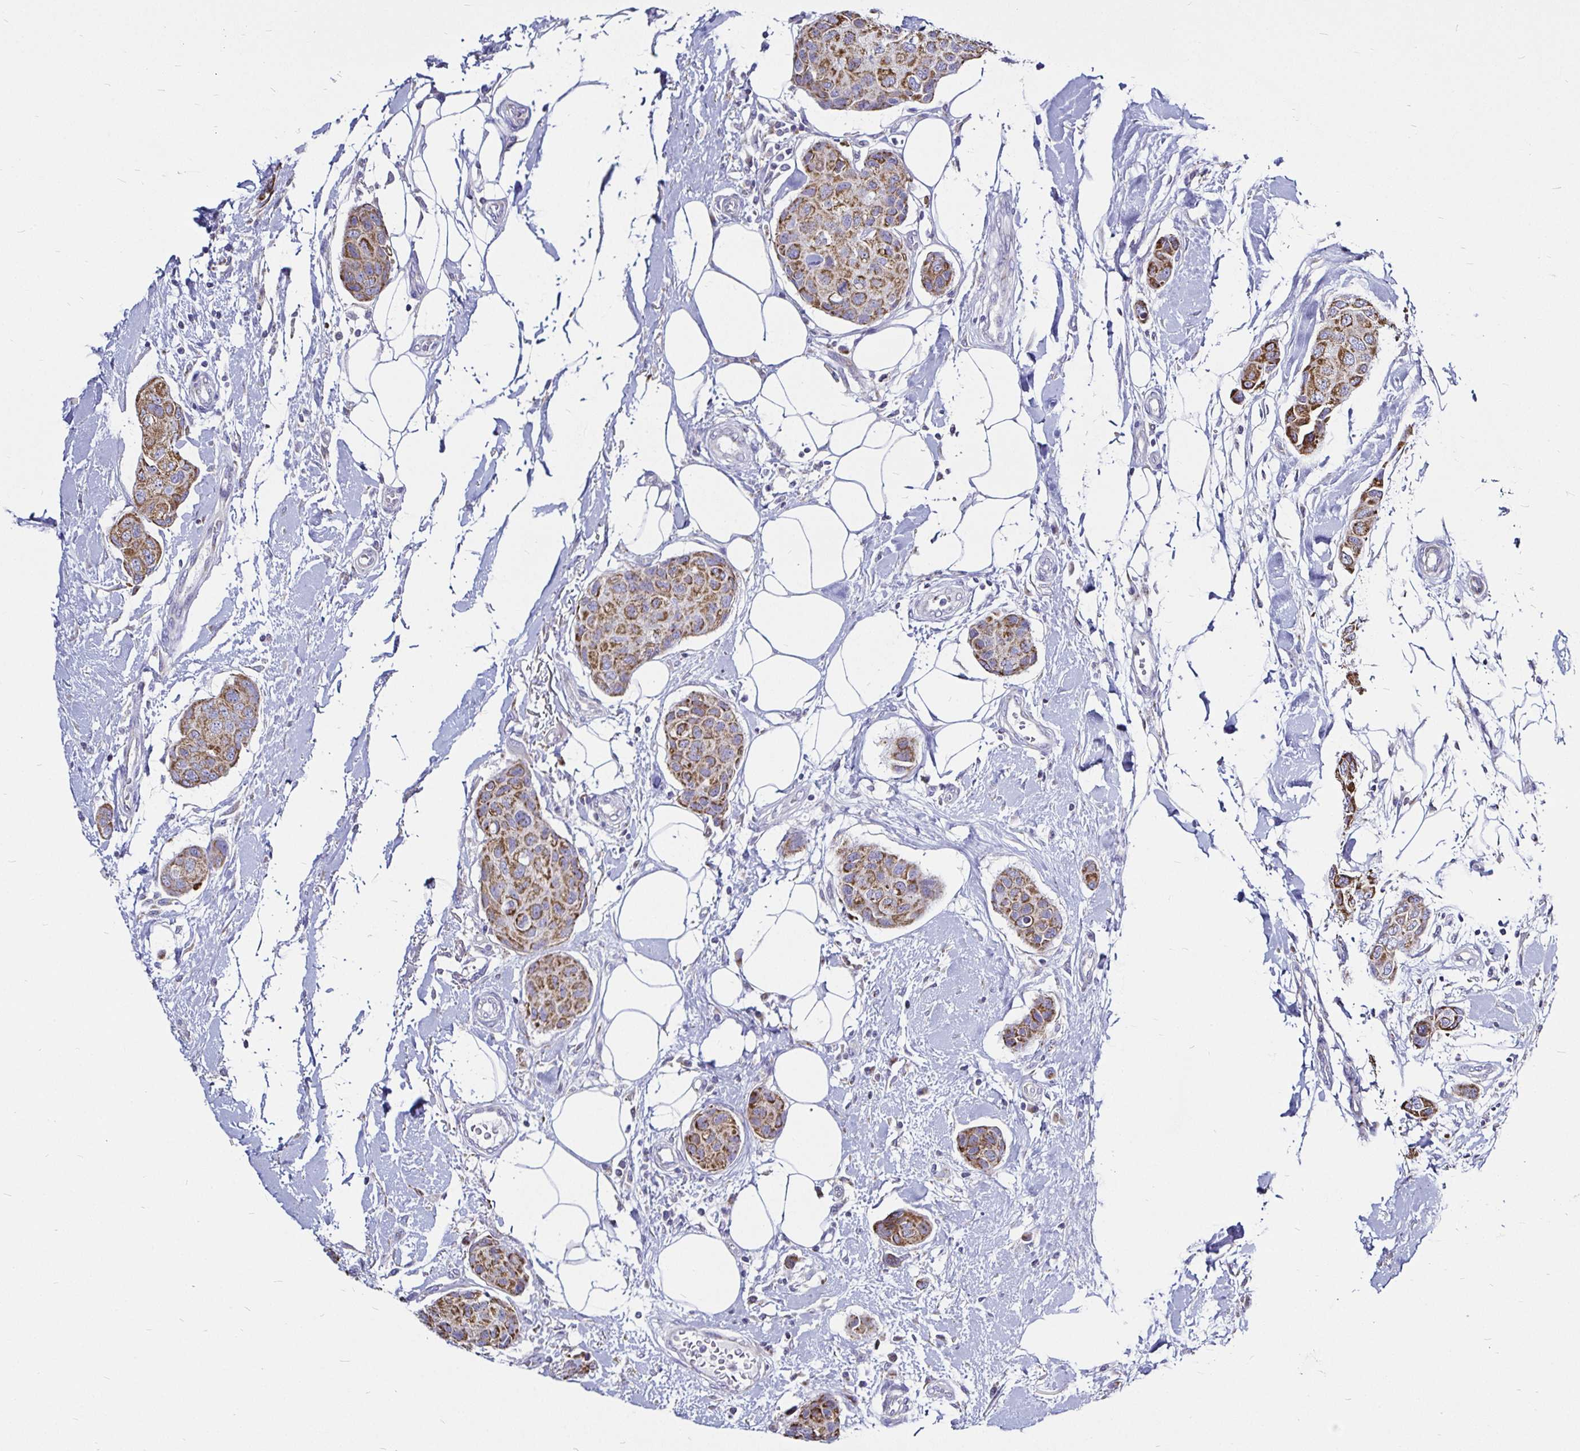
{"staining": {"intensity": "moderate", "quantity": ">75%", "location": "cytoplasmic/membranous"}, "tissue": "breast cancer", "cell_type": "Tumor cells", "image_type": "cancer", "snomed": [{"axis": "morphology", "description": "Duct carcinoma"}, {"axis": "topography", "description": "Breast"}, {"axis": "topography", "description": "Lymph node"}], "caption": "DAB immunohistochemical staining of human breast cancer demonstrates moderate cytoplasmic/membranous protein positivity in about >75% of tumor cells.", "gene": "PGAM2", "patient": {"sex": "female", "age": 80}}